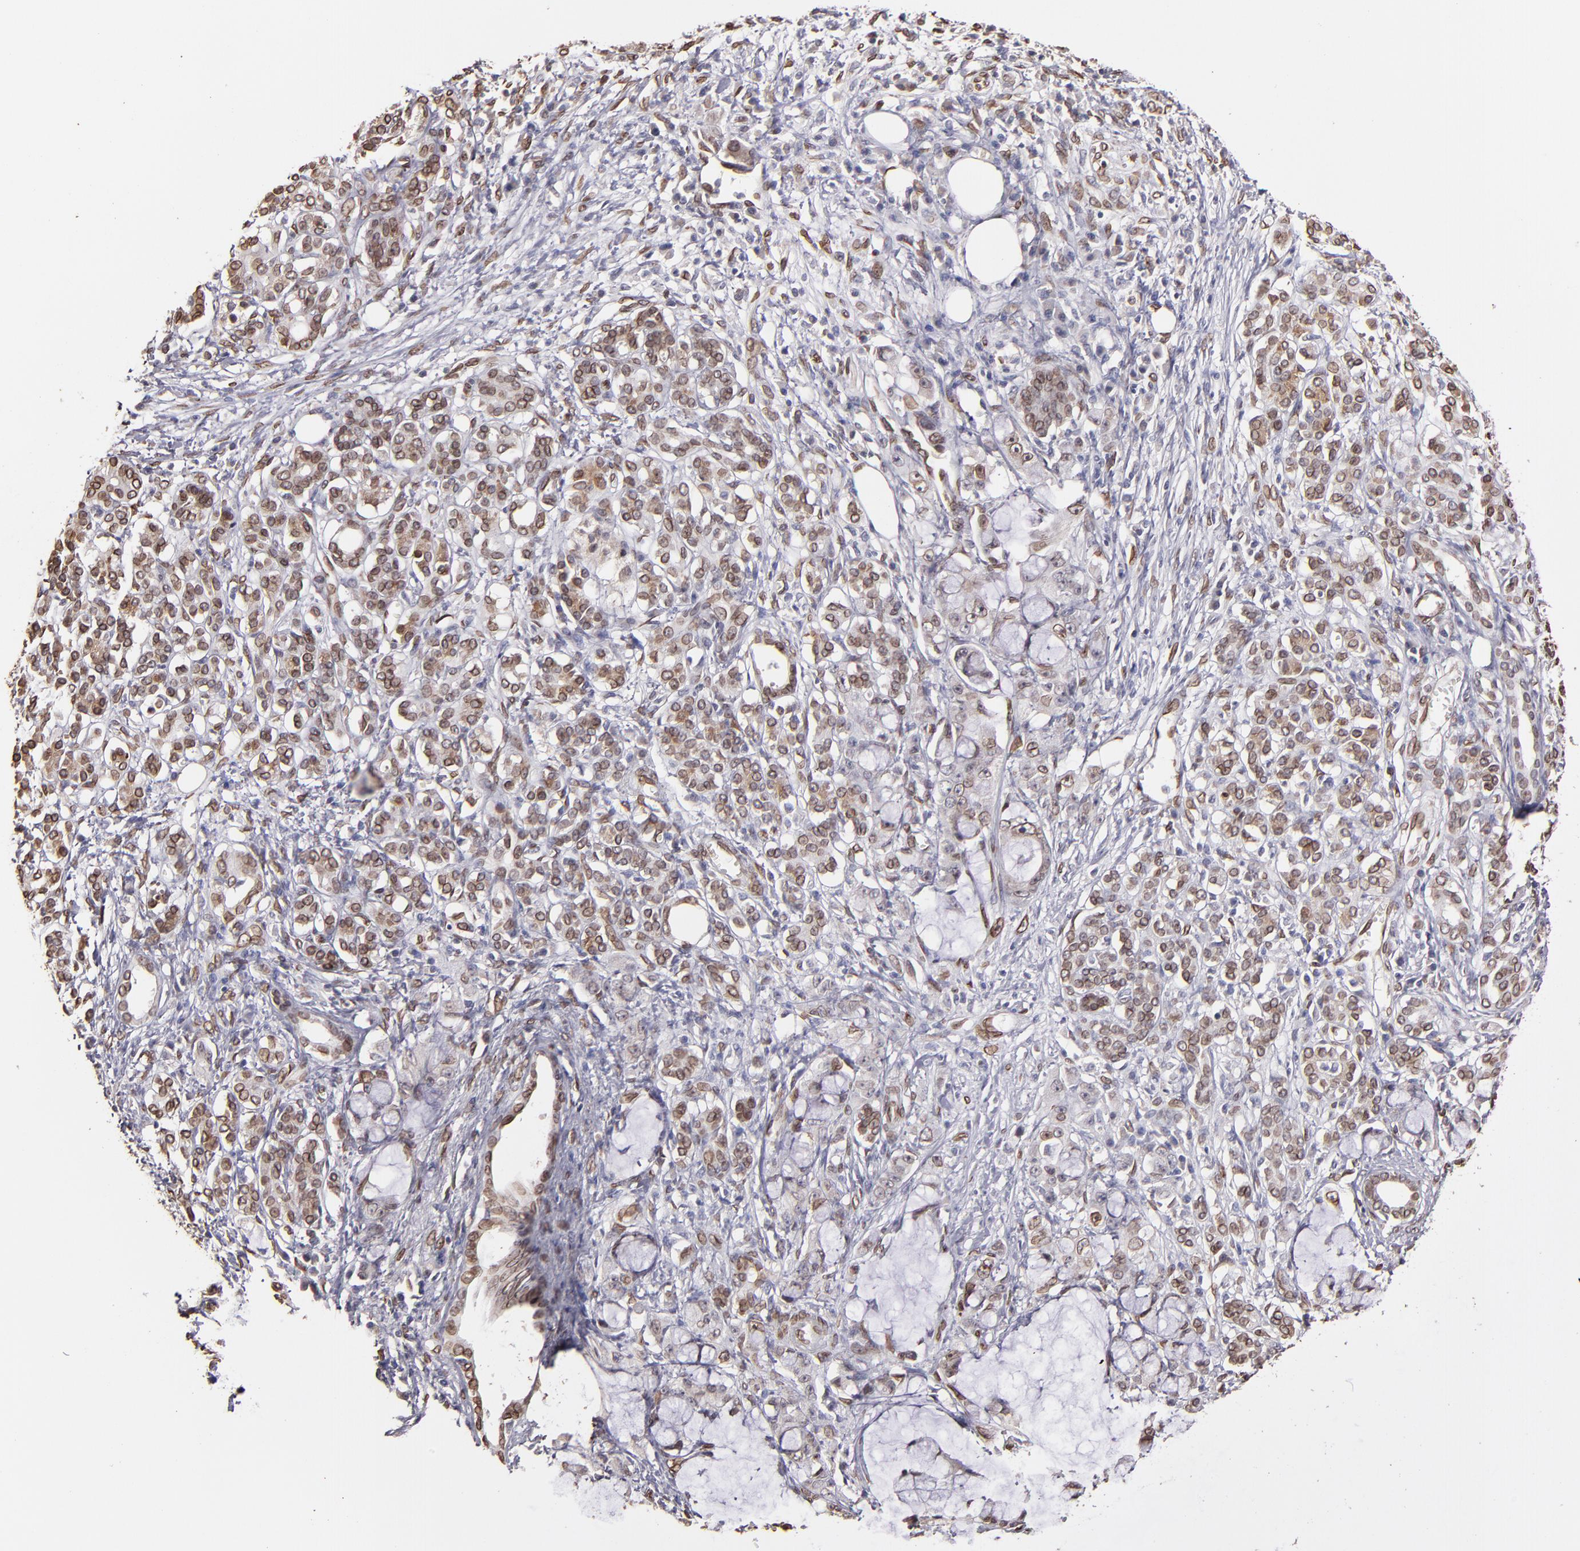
{"staining": {"intensity": "moderate", "quantity": ">75%", "location": "cytoplasmic/membranous,nuclear"}, "tissue": "pancreatic cancer", "cell_type": "Tumor cells", "image_type": "cancer", "snomed": [{"axis": "morphology", "description": "Adenocarcinoma, NOS"}, {"axis": "topography", "description": "Pancreas"}], "caption": "Protein staining exhibits moderate cytoplasmic/membranous and nuclear expression in about >75% of tumor cells in pancreatic cancer (adenocarcinoma).", "gene": "PUM3", "patient": {"sex": "female", "age": 73}}